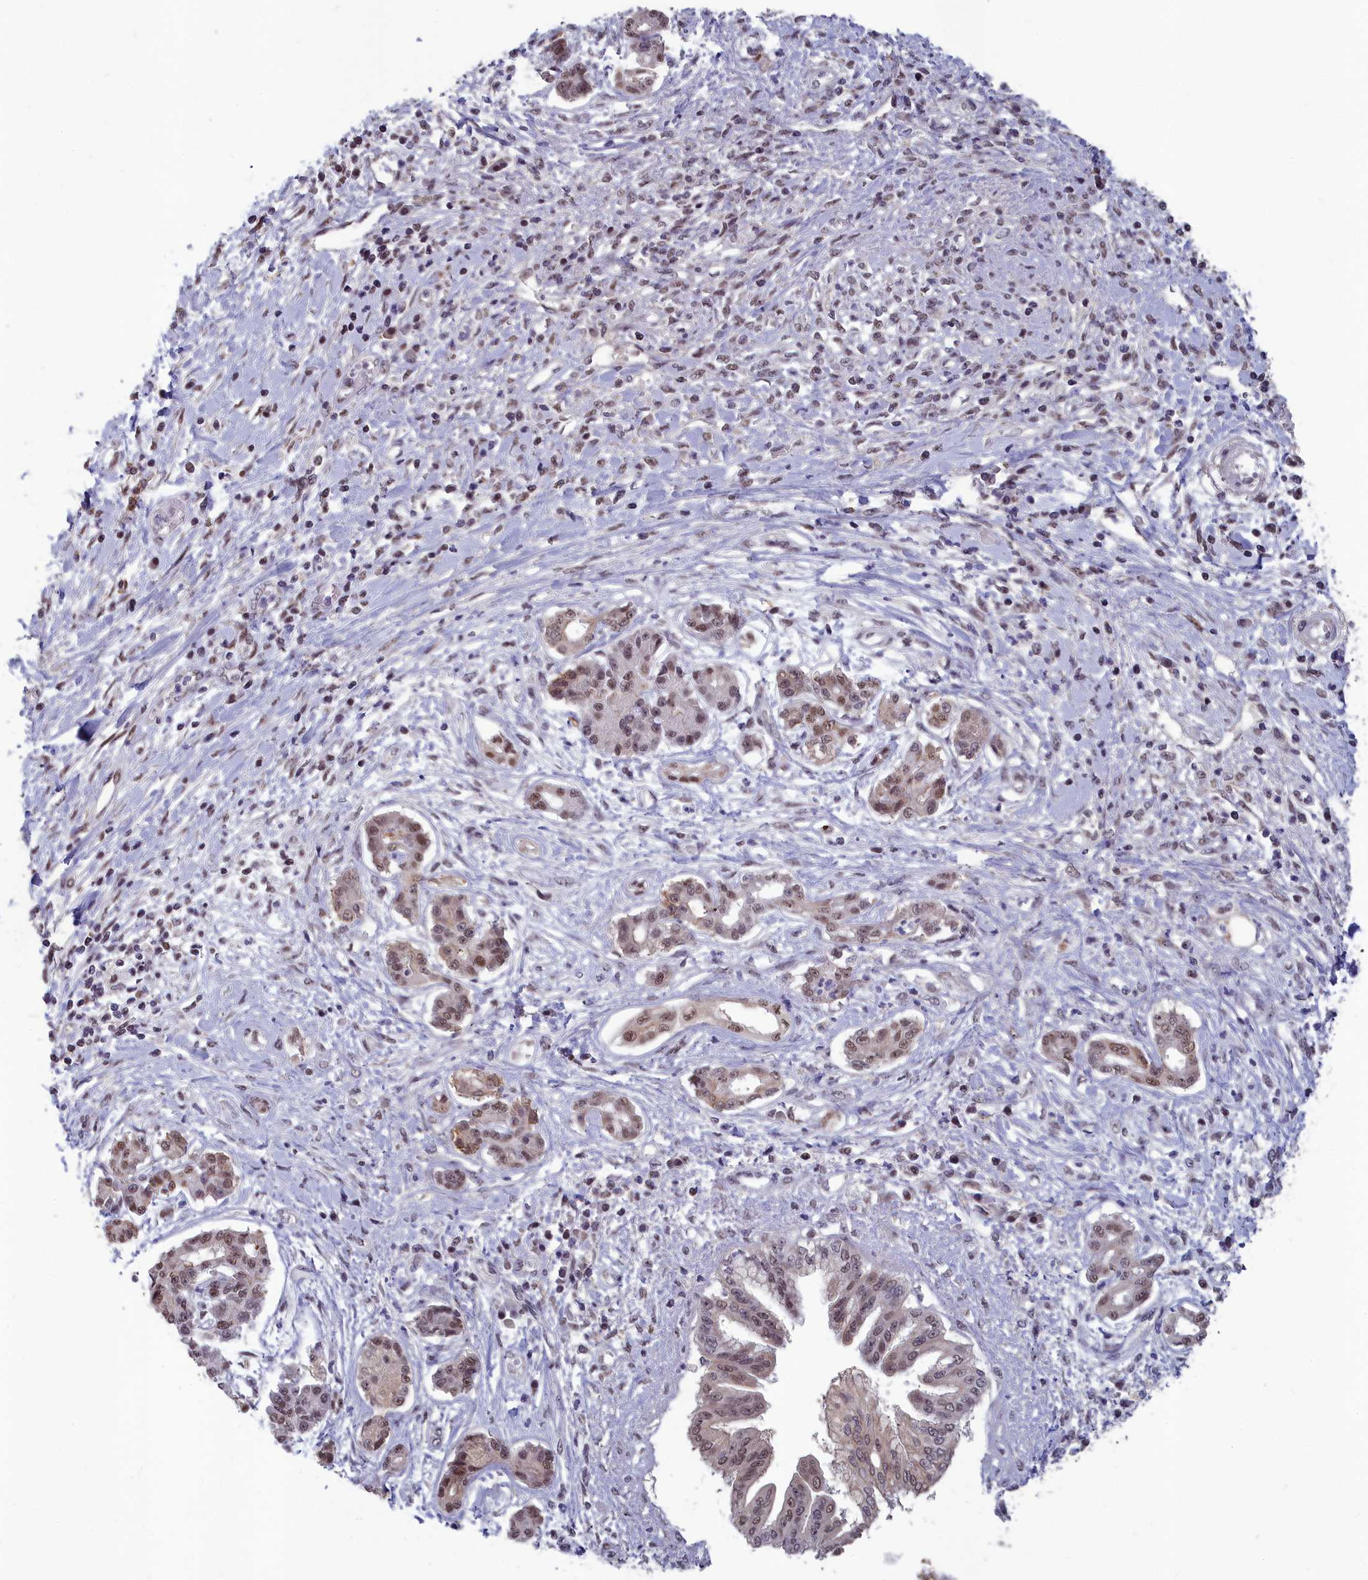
{"staining": {"intensity": "moderate", "quantity": ">75%", "location": "nuclear"}, "tissue": "pancreatic cancer", "cell_type": "Tumor cells", "image_type": "cancer", "snomed": [{"axis": "morphology", "description": "Adenocarcinoma, NOS"}, {"axis": "topography", "description": "Pancreas"}], "caption": "Immunohistochemical staining of pancreatic adenocarcinoma shows medium levels of moderate nuclear protein positivity in about >75% of tumor cells.", "gene": "MT-CO3", "patient": {"sex": "female", "age": 56}}